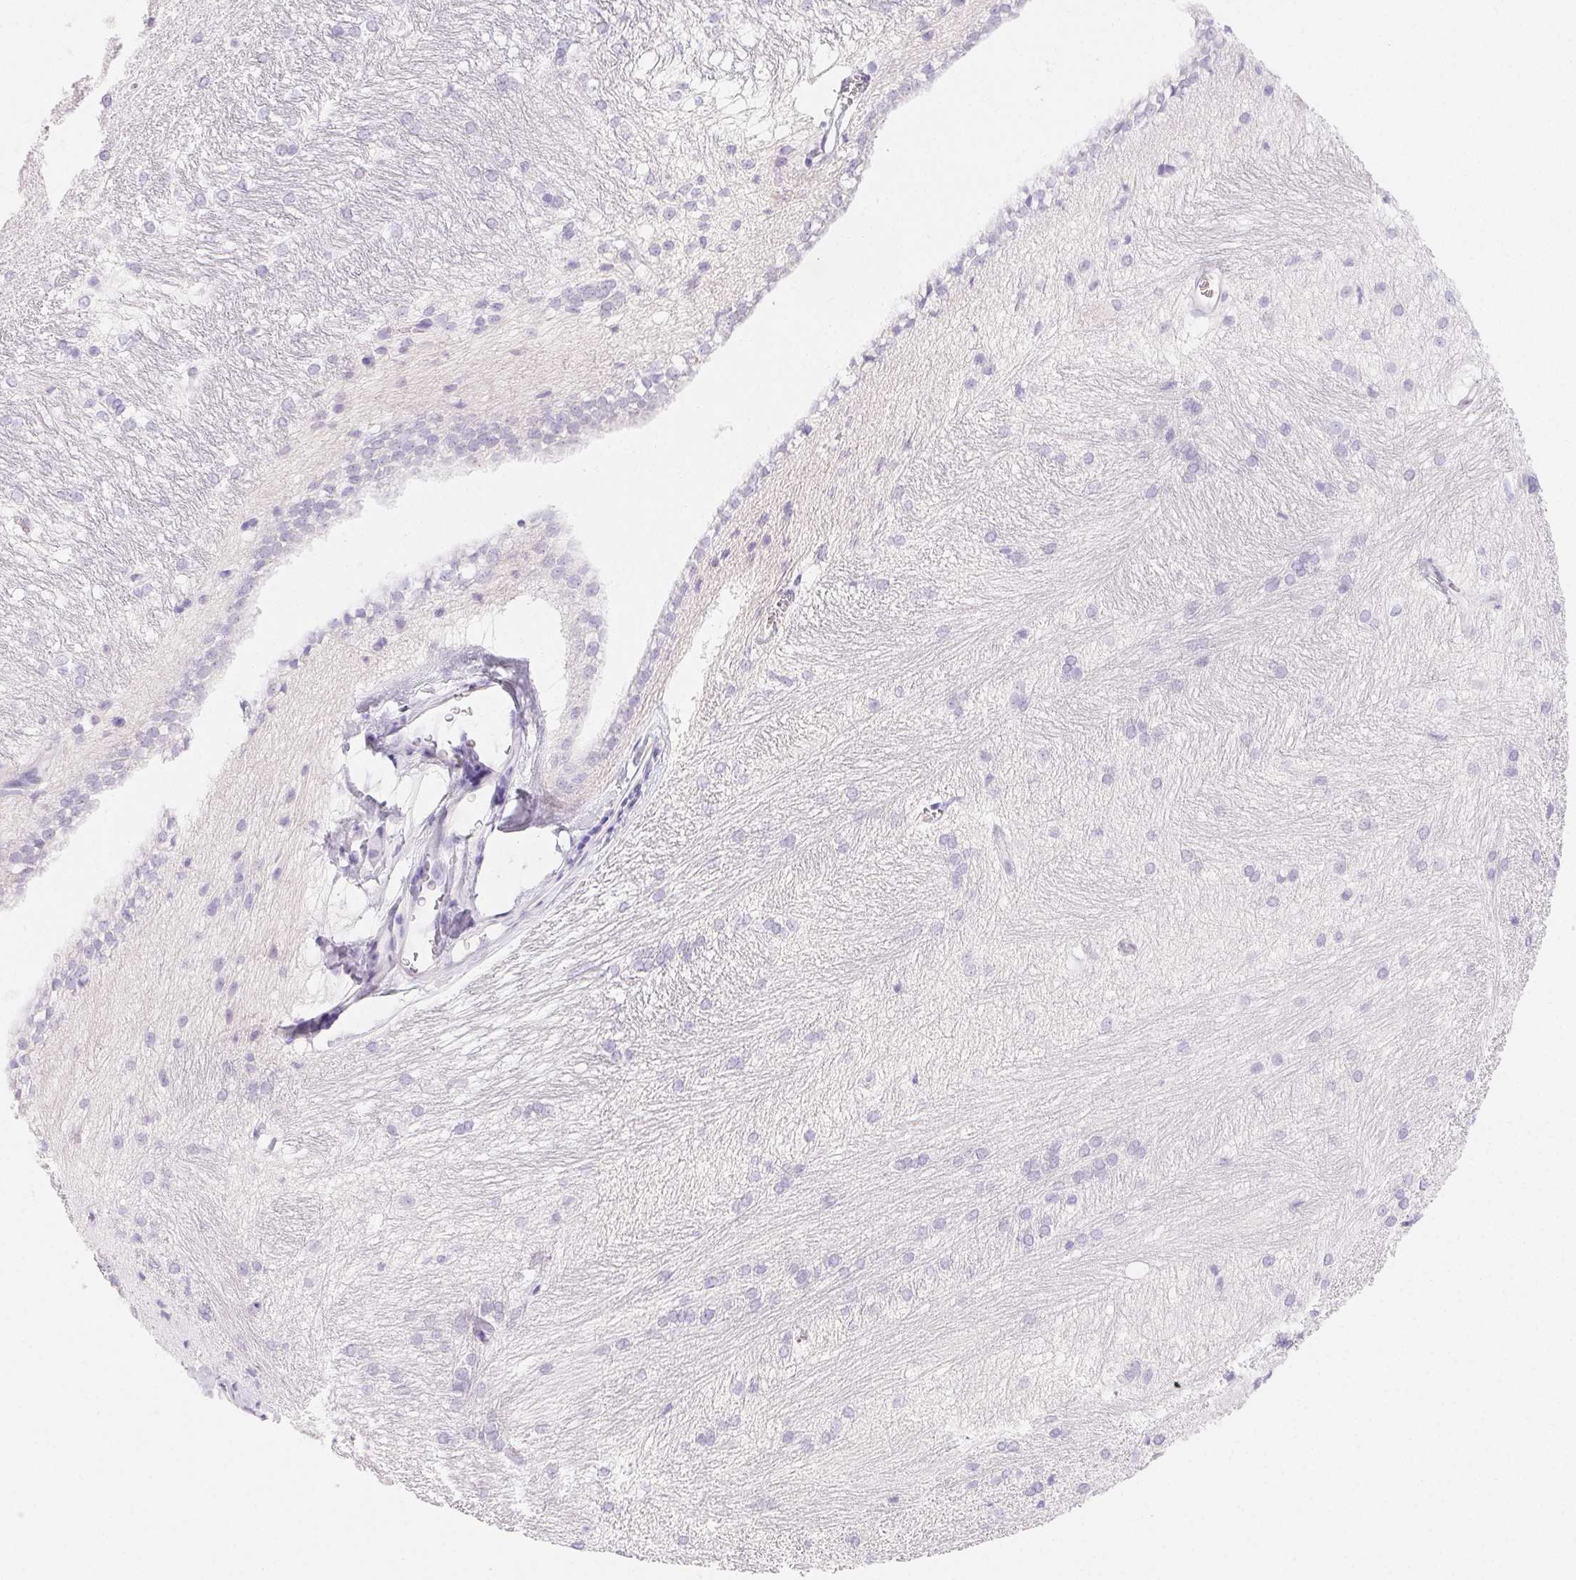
{"staining": {"intensity": "negative", "quantity": "none", "location": "none"}, "tissue": "hippocampus", "cell_type": "Glial cells", "image_type": "normal", "snomed": [{"axis": "morphology", "description": "Normal tissue, NOS"}, {"axis": "topography", "description": "Cerebral cortex"}, {"axis": "topography", "description": "Hippocampus"}], "caption": "An immunohistochemistry image of unremarkable hippocampus is shown. There is no staining in glial cells of hippocampus.", "gene": "PADI4", "patient": {"sex": "female", "age": 19}}